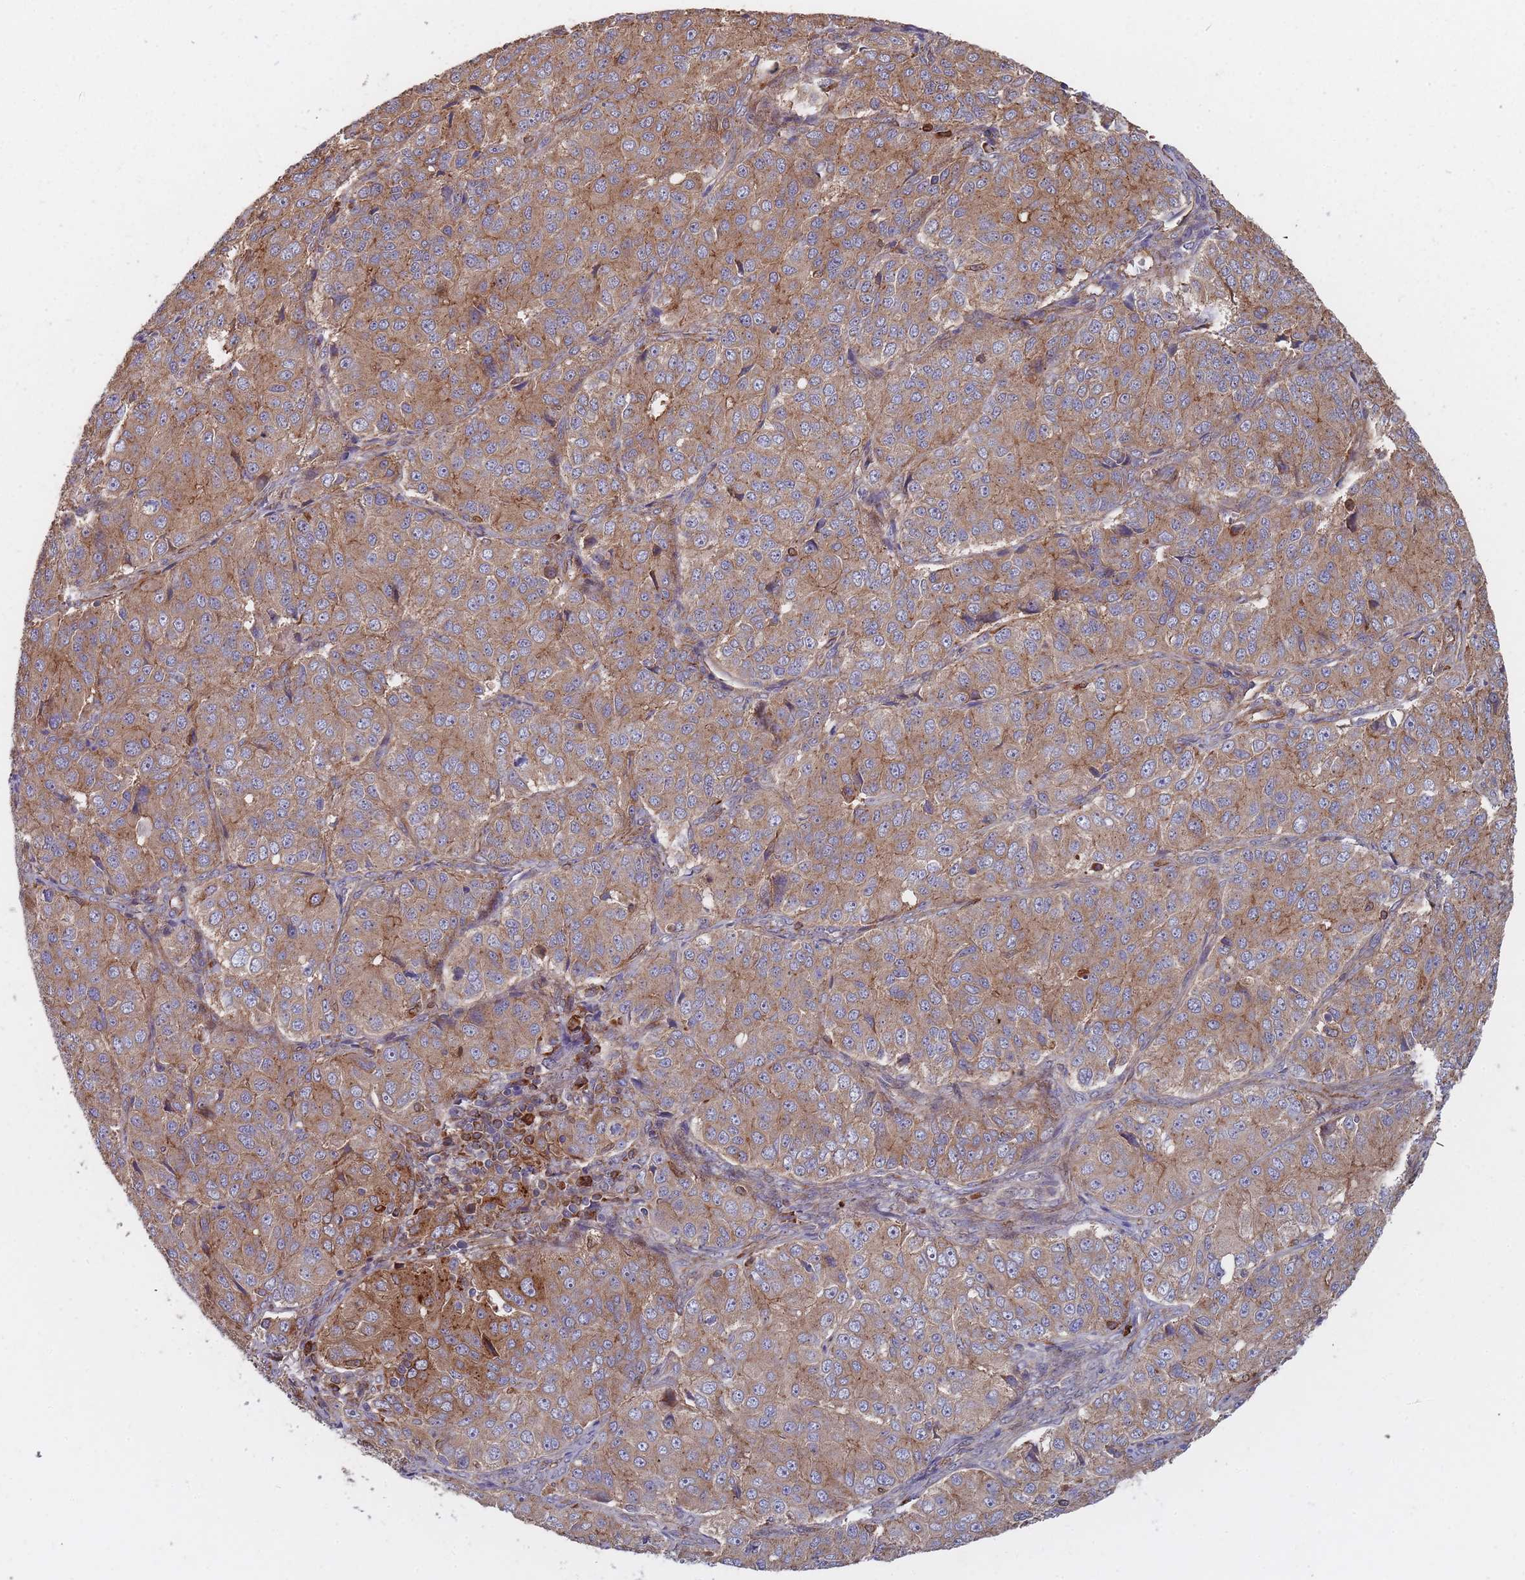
{"staining": {"intensity": "moderate", "quantity": ">75%", "location": "cytoplasmic/membranous"}, "tissue": "ovarian cancer", "cell_type": "Tumor cells", "image_type": "cancer", "snomed": [{"axis": "morphology", "description": "Carcinoma, endometroid"}, {"axis": "topography", "description": "Ovary"}], "caption": "A high-resolution micrograph shows immunohistochemistry (IHC) staining of ovarian cancer (endometroid carcinoma), which shows moderate cytoplasmic/membranous staining in approximately >75% of tumor cells. (Stains: DAB (3,3'-diaminobenzidine) in brown, nuclei in blue, Microscopy: brightfield microscopy at high magnification).", "gene": "THSD7B", "patient": {"sex": "female", "age": 51}}